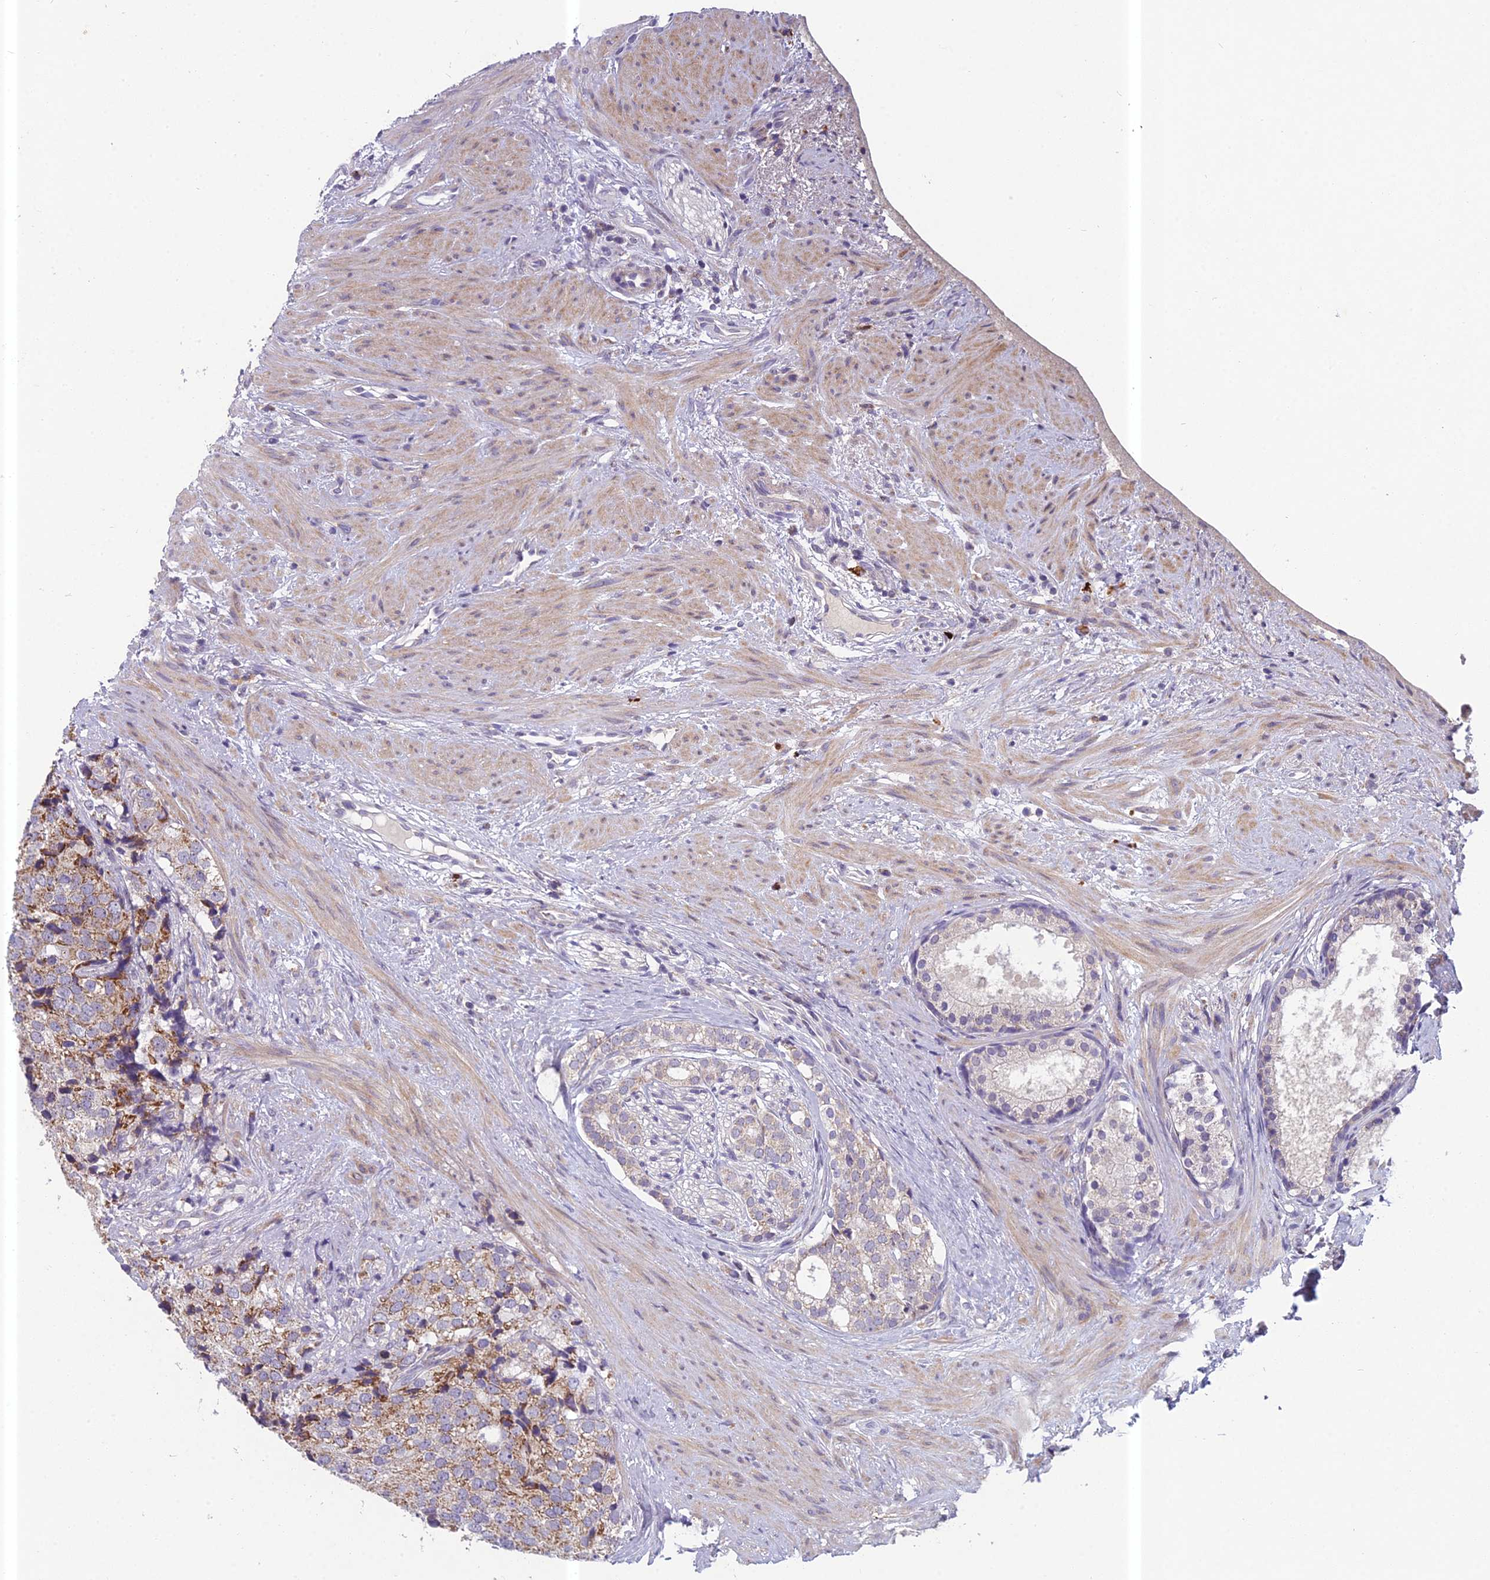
{"staining": {"intensity": "moderate", "quantity": "25%-75%", "location": "cytoplasmic/membranous"}, "tissue": "prostate cancer", "cell_type": "Tumor cells", "image_type": "cancer", "snomed": [{"axis": "morphology", "description": "Adenocarcinoma, High grade"}, {"axis": "topography", "description": "Prostate"}], "caption": "Protein expression analysis of prostate adenocarcinoma (high-grade) displays moderate cytoplasmic/membranous positivity in approximately 25%-75% of tumor cells.", "gene": "ENSG00000188897", "patient": {"sex": "male", "age": 49}}